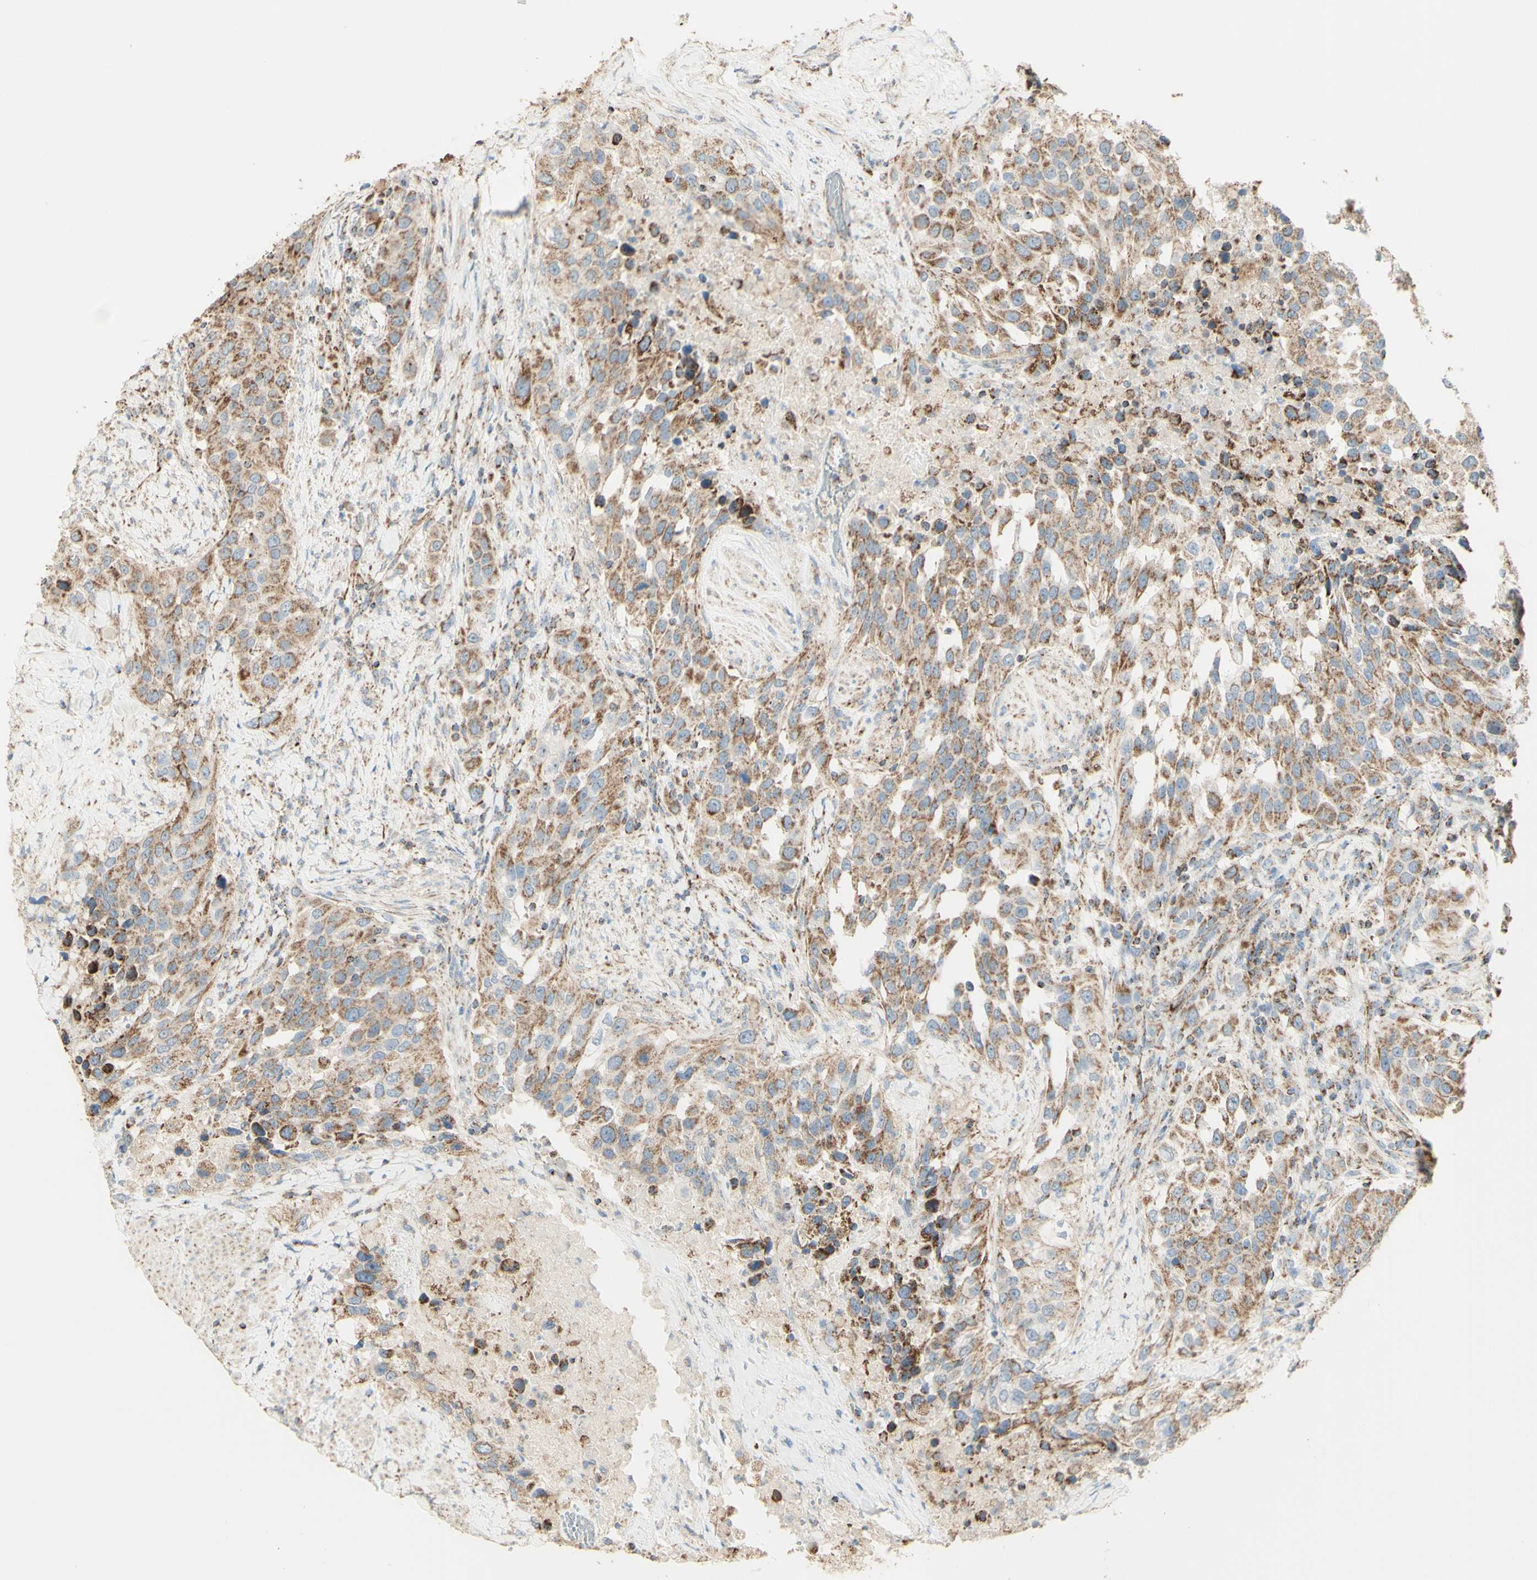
{"staining": {"intensity": "moderate", "quantity": ">75%", "location": "cytoplasmic/membranous"}, "tissue": "urothelial cancer", "cell_type": "Tumor cells", "image_type": "cancer", "snomed": [{"axis": "morphology", "description": "Urothelial carcinoma, High grade"}, {"axis": "topography", "description": "Urinary bladder"}], "caption": "IHC image of neoplastic tissue: urothelial cancer stained using immunohistochemistry displays medium levels of moderate protein expression localized specifically in the cytoplasmic/membranous of tumor cells, appearing as a cytoplasmic/membranous brown color.", "gene": "LETM1", "patient": {"sex": "female", "age": 80}}